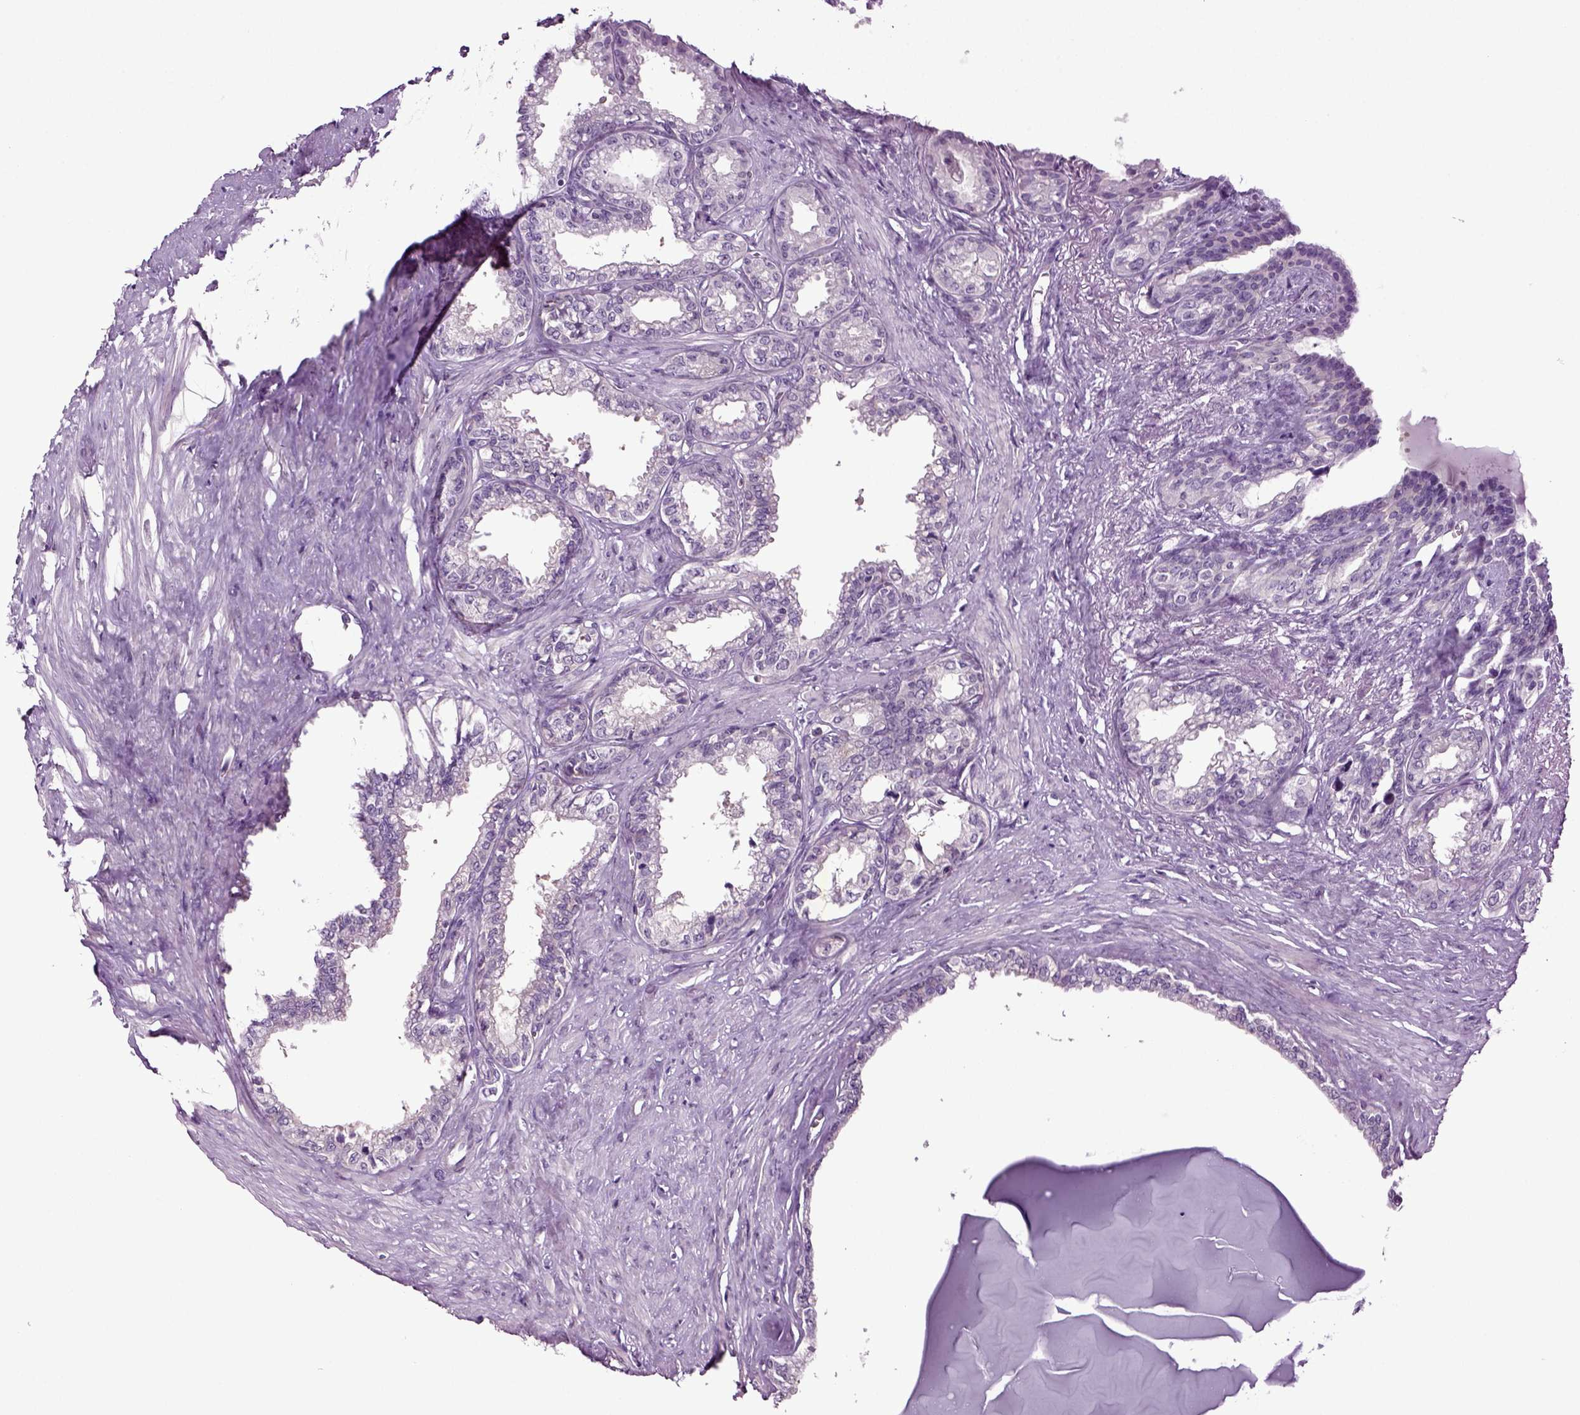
{"staining": {"intensity": "negative", "quantity": "none", "location": "none"}, "tissue": "seminal vesicle", "cell_type": "Glandular cells", "image_type": "normal", "snomed": [{"axis": "morphology", "description": "Normal tissue, NOS"}, {"axis": "morphology", "description": "Urothelial carcinoma, NOS"}, {"axis": "topography", "description": "Urinary bladder"}, {"axis": "topography", "description": "Seminal veicle"}], "caption": "IHC photomicrograph of normal seminal vesicle stained for a protein (brown), which demonstrates no staining in glandular cells.", "gene": "PLCH2", "patient": {"sex": "male", "age": 76}}